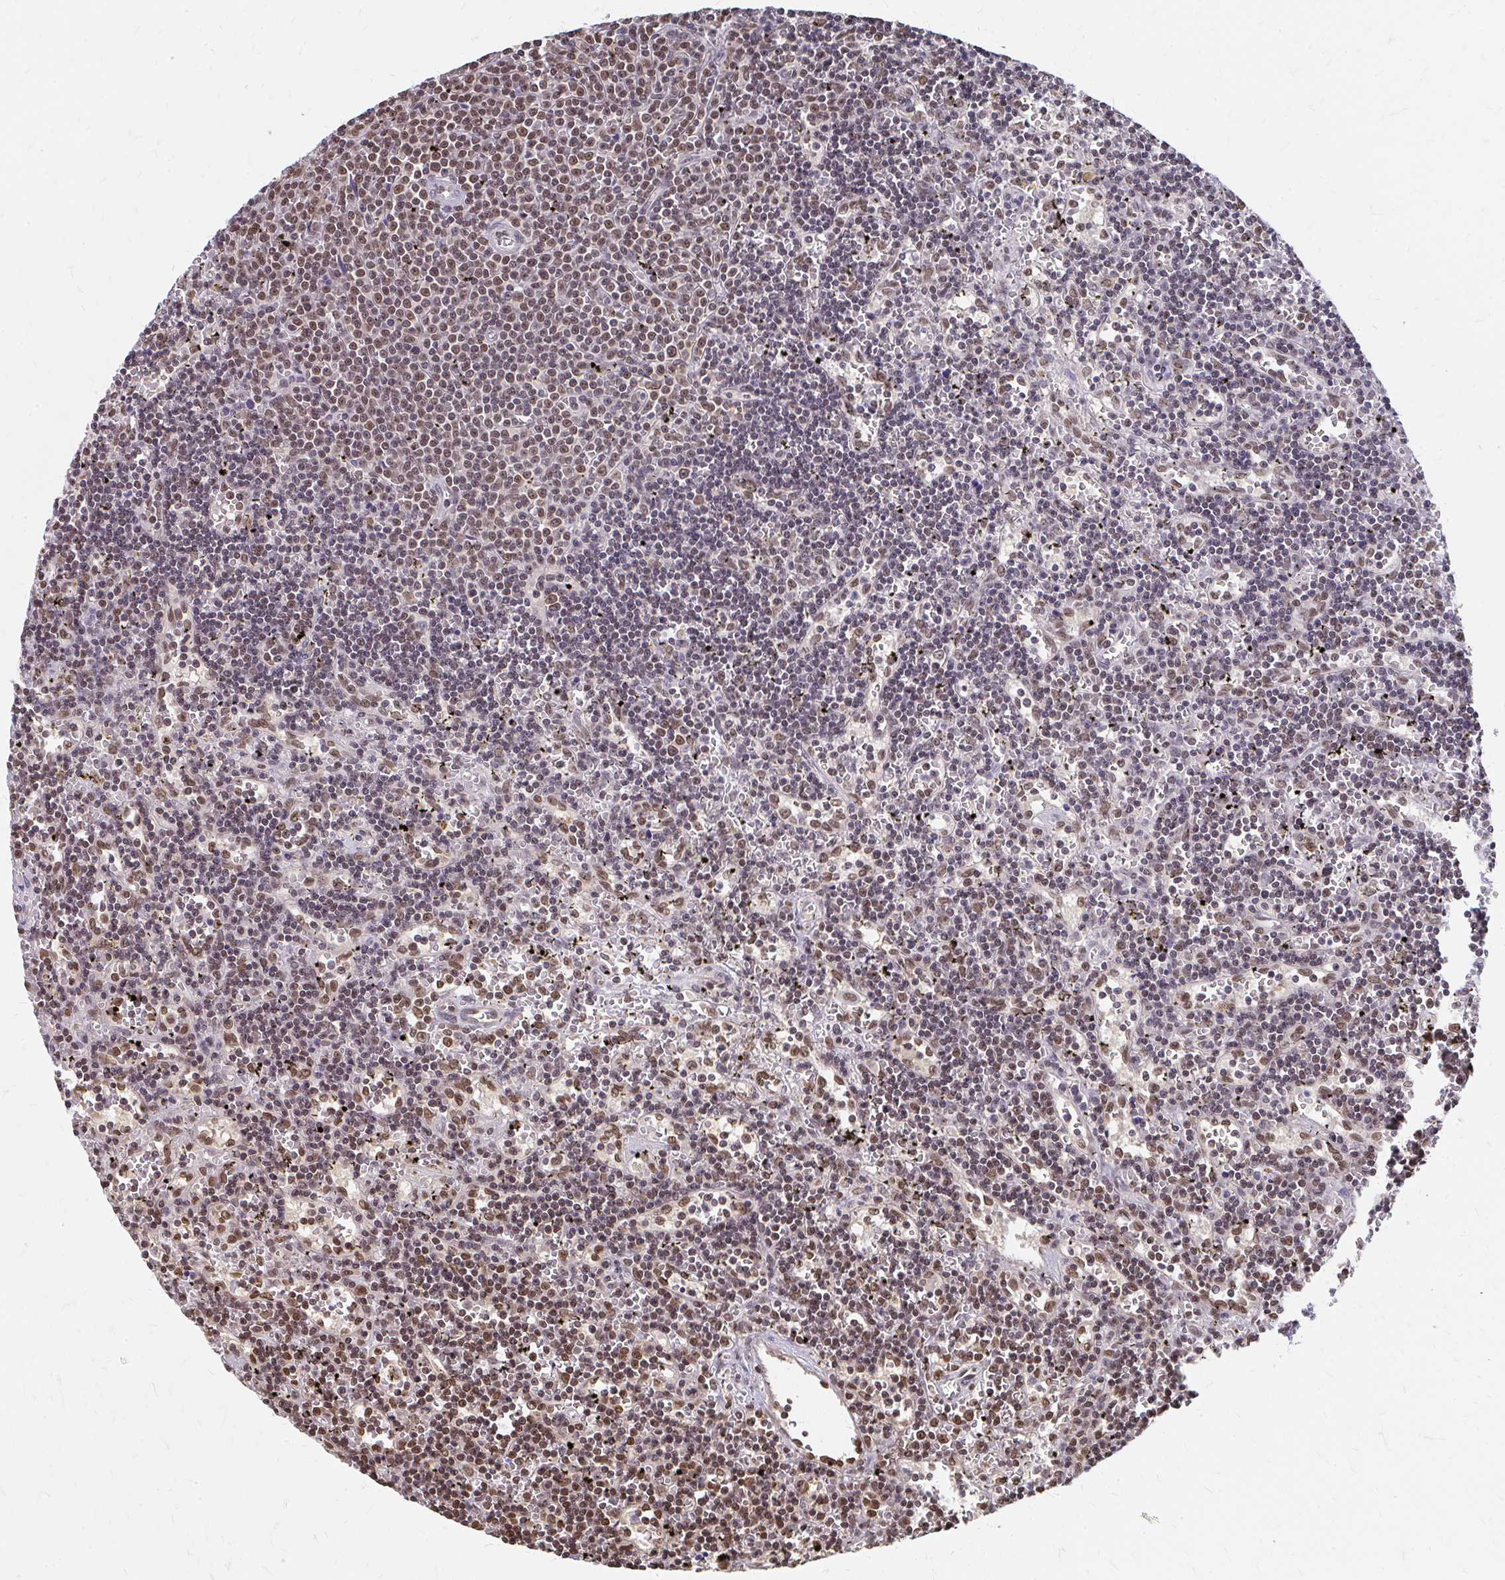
{"staining": {"intensity": "moderate", "quantity": "25%-75%", "location": "nuclear"}, "tissue": "lymphoma", "cell_type": "Tumor cells", "image_type": "cancer", "snomed": [{"axis": "morphology", "description": "Malignant lymphoma, non-Hodgkin's type, Low grade"}, {"axis": "topography", "description": "Spleen"}], "caption": "Tumor cells display moderate nuclear positivity in approximately 25%-75% of cells in lymphoma. The staining was performed using DAB to visualize the protein expression in brown, while the nuclei were stained in blue with hematoxylin (Magnification: 20x).", "gene": "XPO1", "patient": {"sex": "male", "age": 60}}